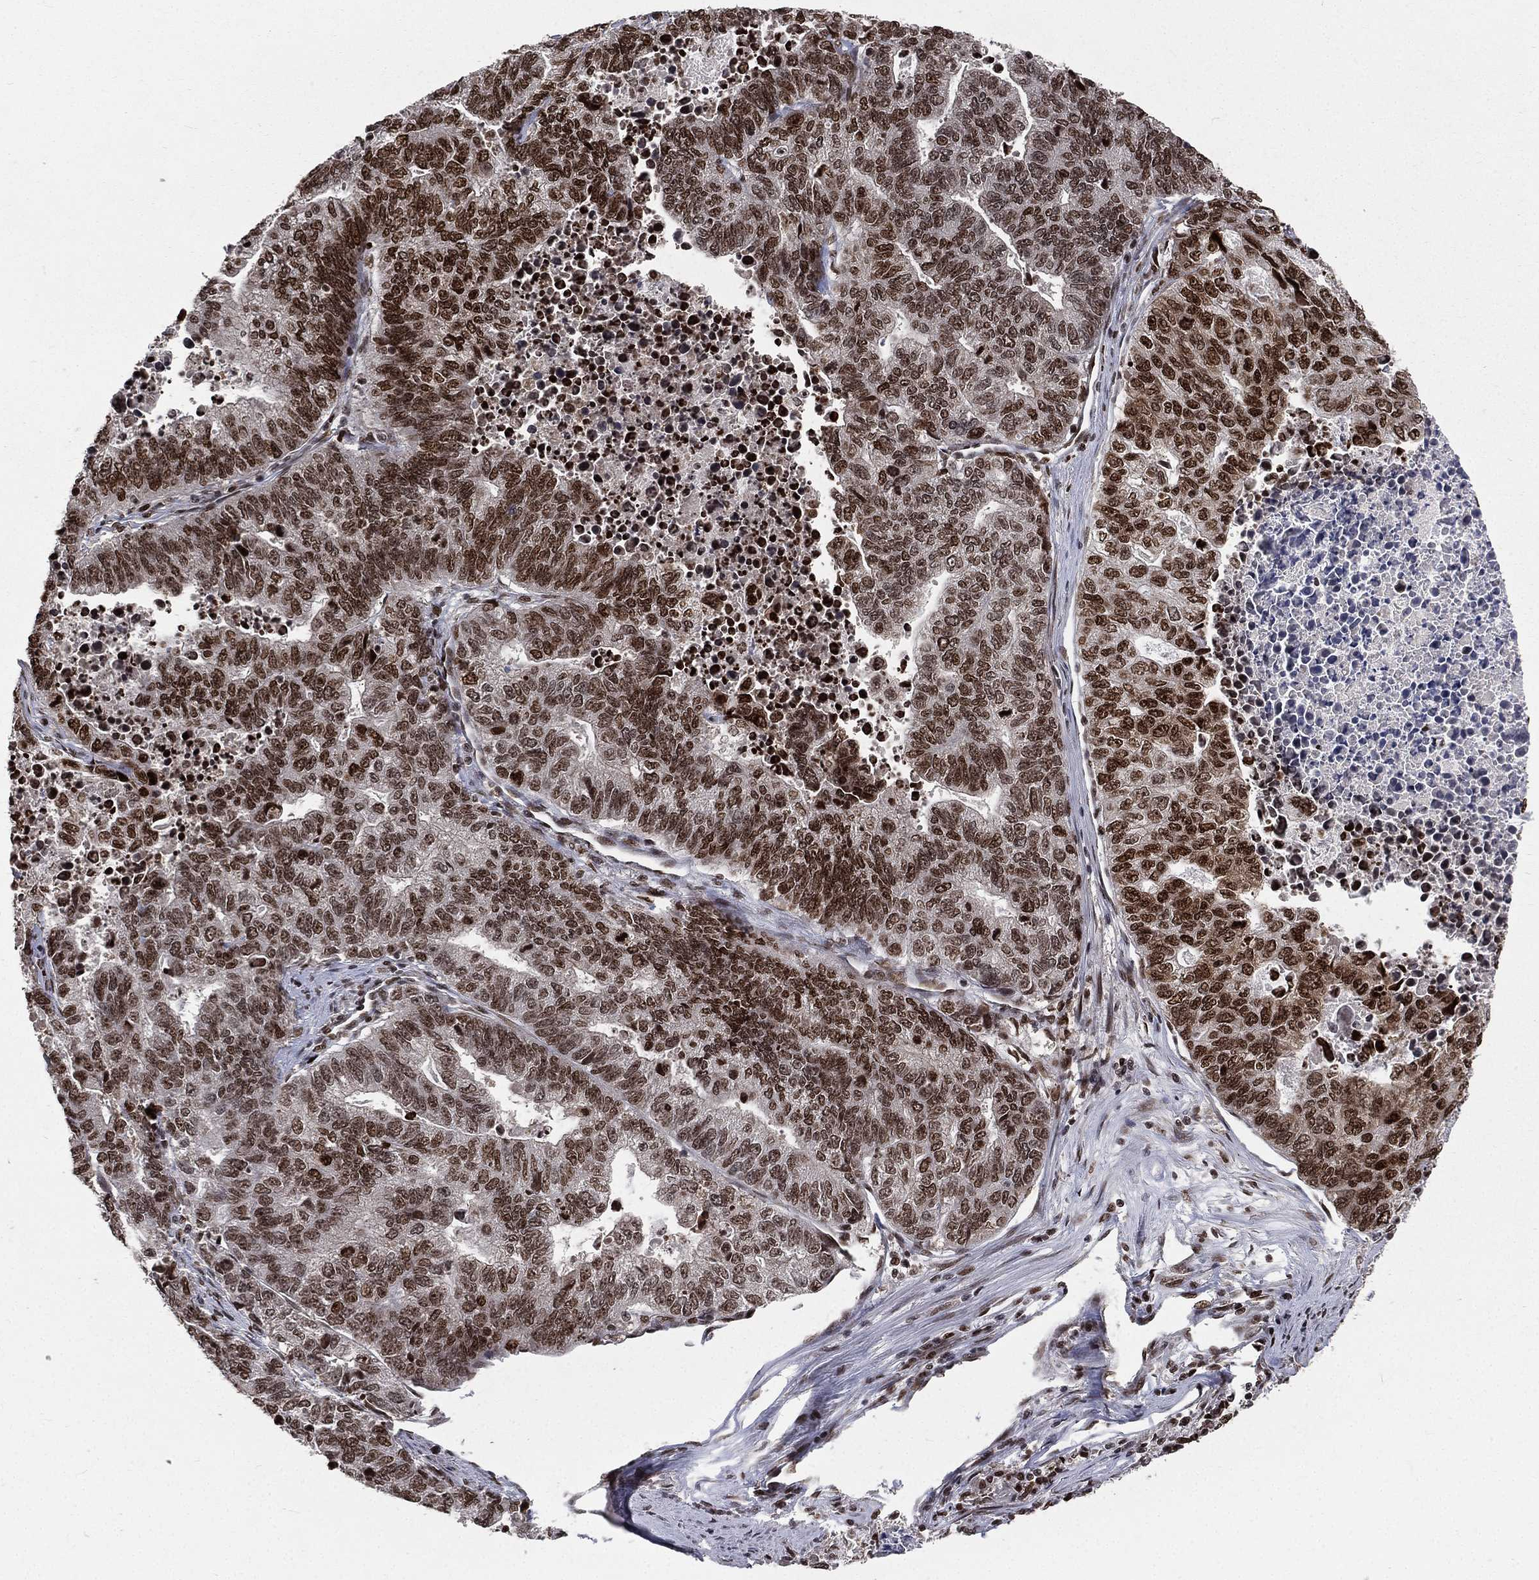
{"staining": {"intensity": "strong", "quantity": ">75%", "location": "nuclear"}, "tissue": "stomach cancer", "cell_type": "Tumor cells", "image_type": "cancer", "snomed": [{"axis": "morphology", "description": "Adenocarcinoma, NOS"}, {"axis": "topography", "description": "Stomach, upper"}], "caption": "High-magnification brightfield microscopy of stomach adenocarcinoma stained with DAB (3,3'-diaminobenzidine) (brown) and counterstained with hematoxylin (blue). tumor cells exhibit strong nuclear positivity is present in approximately>75% of cells.", "gene": "POLB", "patient": {"sex": "female", "age": 67}}